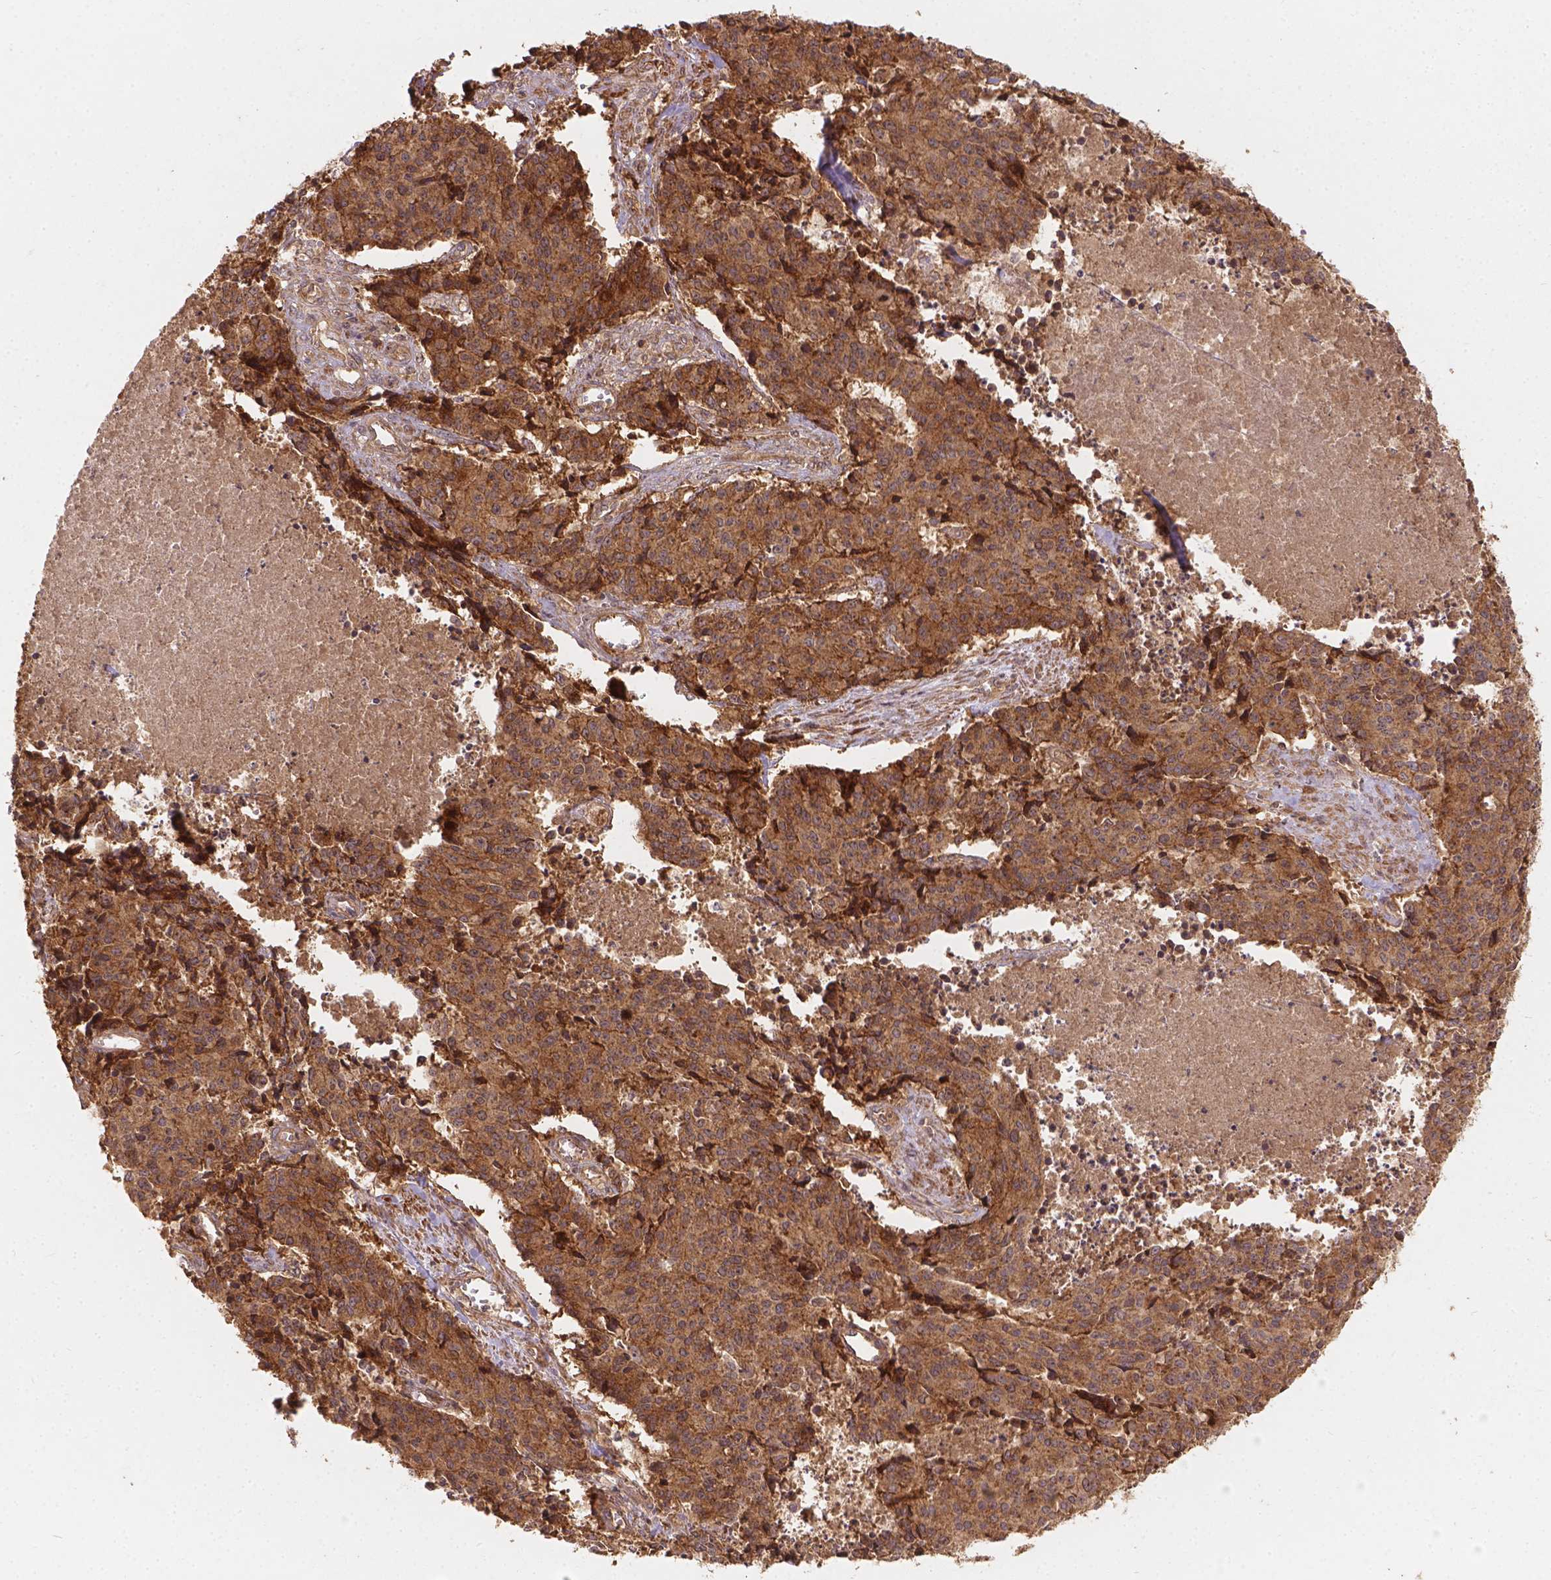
{"staining": {"intensity": "moderate", "quantity": ">75%", "location": "cytoplasmic/membranous"}, "tissue": "cervical cancer", "cell_type": "Tumor cells", "image_type": "cancer", "snomed": [{"axis": "morphology", "description": "Squamous cell carcinoma, NOS"}, {"axis": "topography", "description": "Cervix"}], "caption": "Cervical cancer stained with immunohistochemistry demonstrates moderate cytoplasmic/membranous staining in about >75% of tumor cells.", "gene": "XPR1", "patient": {"sex": "female", "age": 28}}